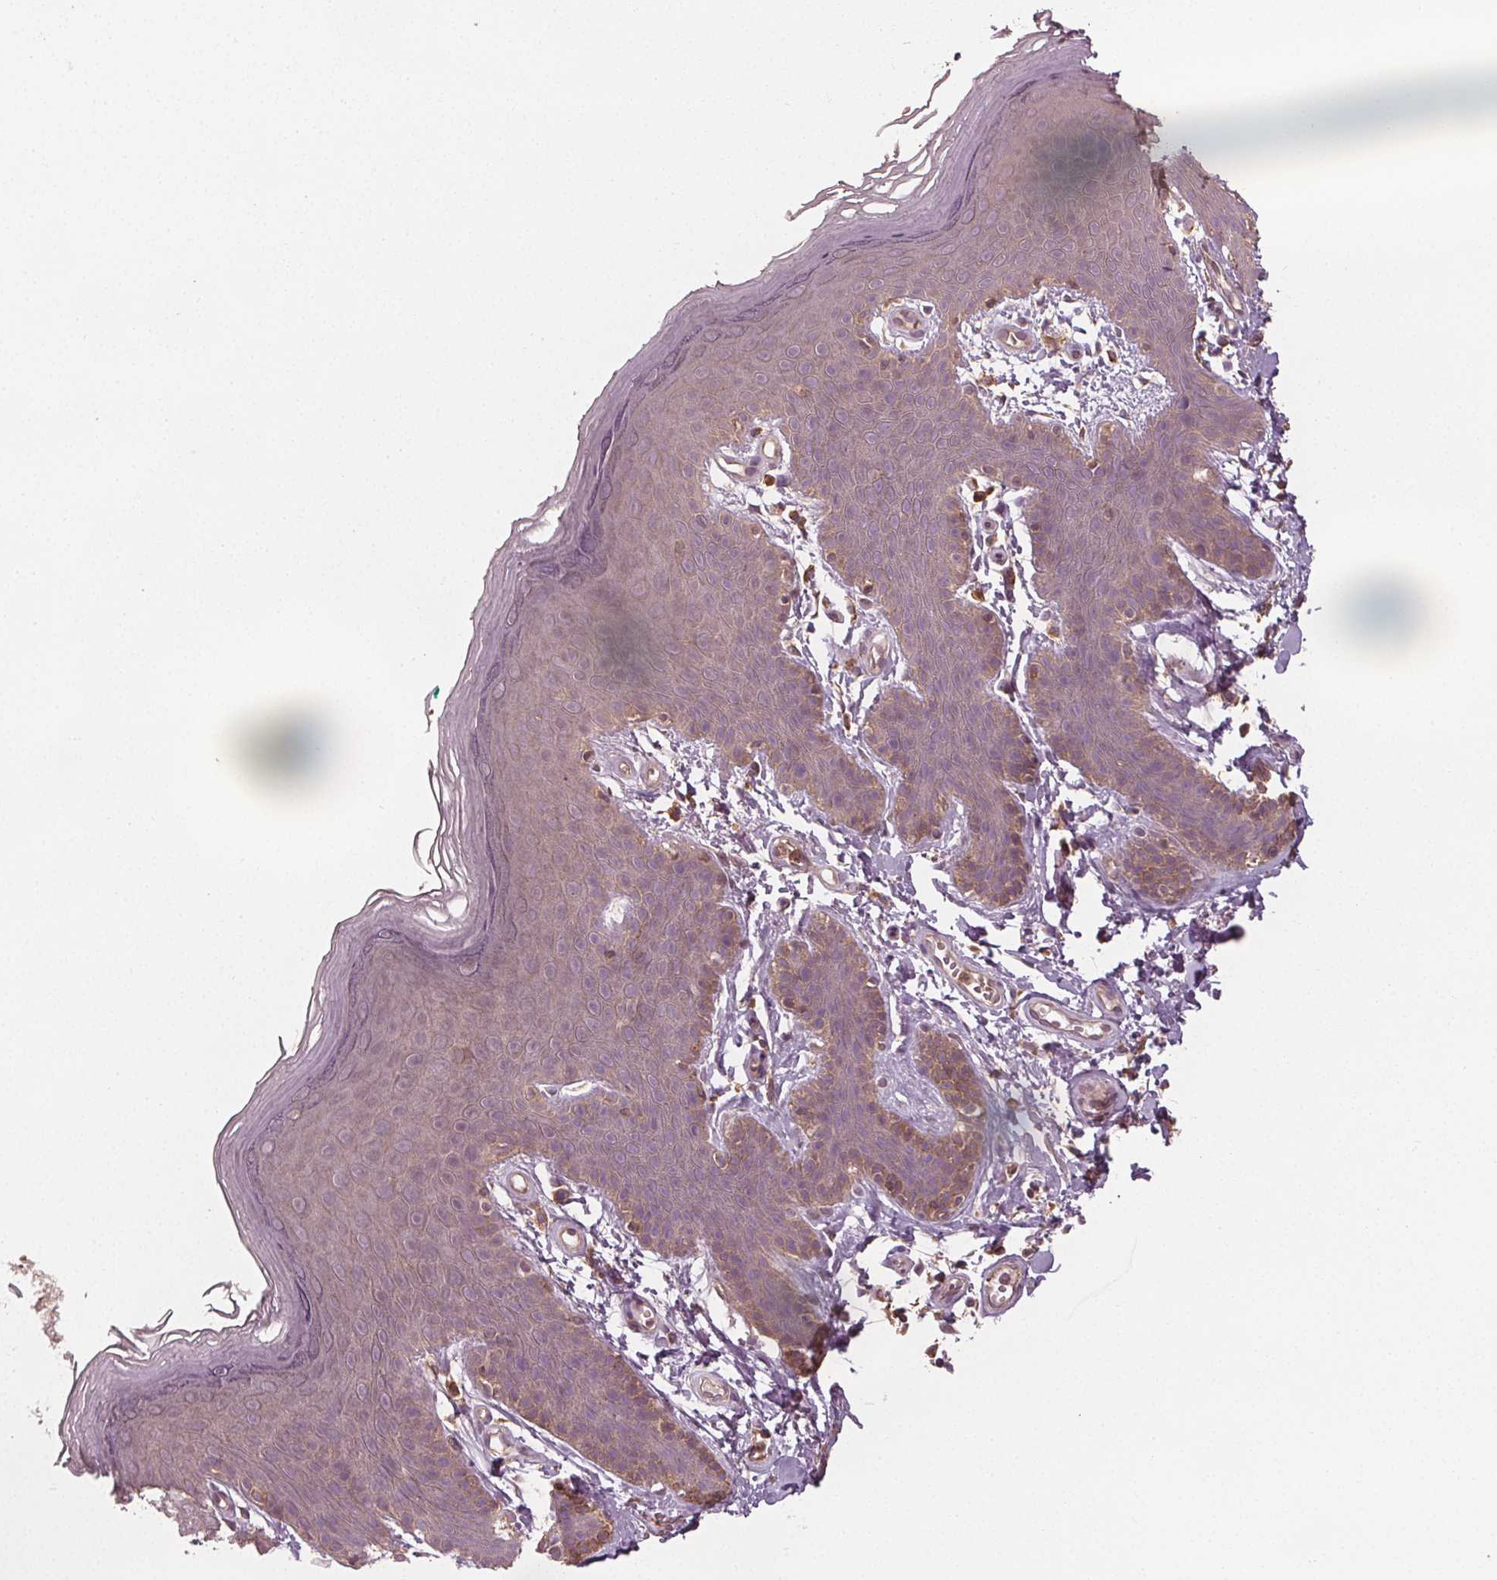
{"staining": {"intensity": "weak", "quantity": "<25%", "location": "cytoplasmic/membranous"}, "tissue": "skin", "cell_type": "Epidermal cells", "image_type": "normal", "snomed": [{"axis": "morphology", "description": "Normal tissue, NOS"}, {"axis": "topography", "description": "Anal"}], "caption": "An image of human skin is negative for staining in epidermal cells. (Brightfield microscopy of DAB (3,3'-diaminobenzidine) IHC at high magnification).", "gene": "GNB2", "patient": {"sex": "male", "age": 53}}